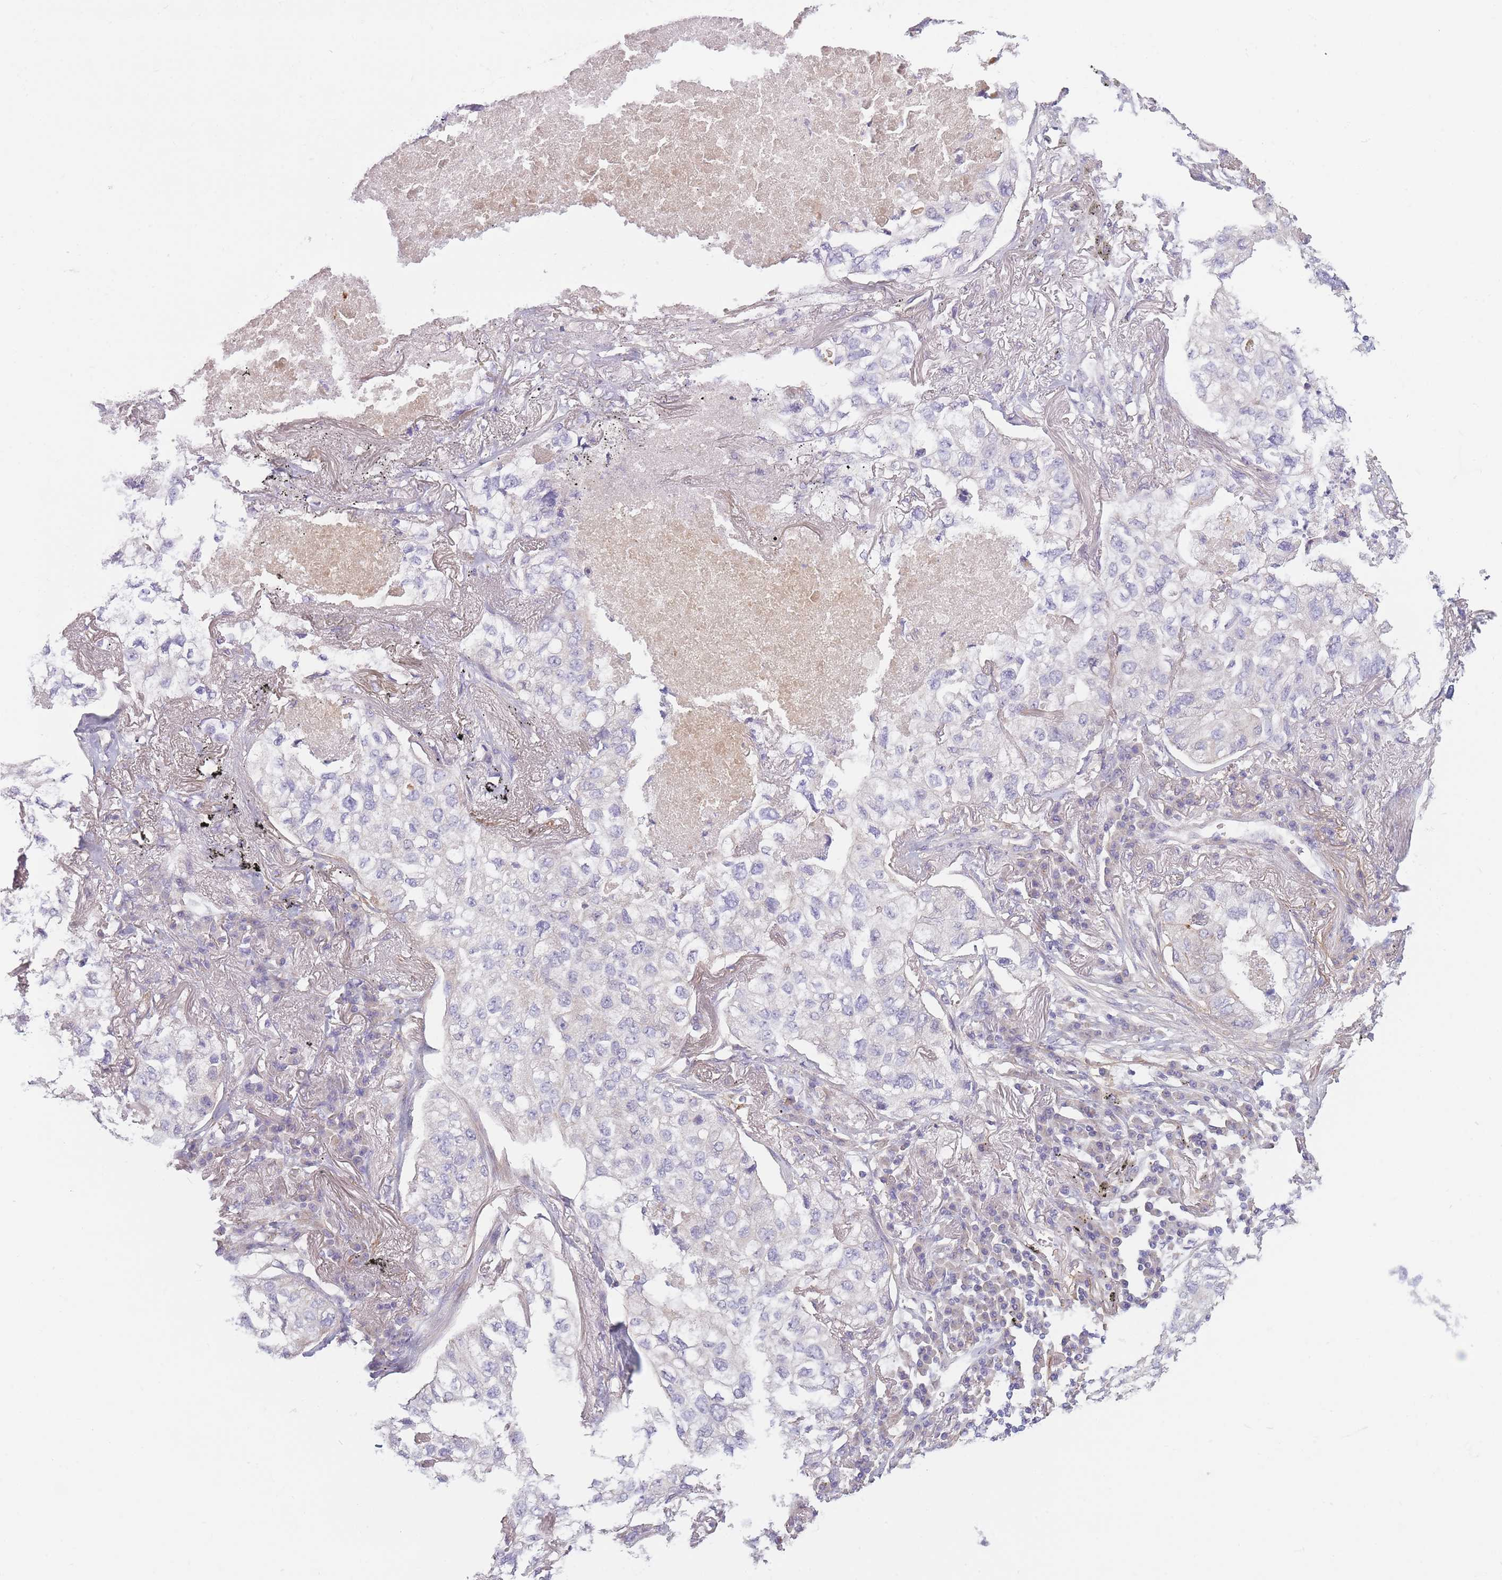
{"staining": {"intensity": "negative", "quantity": "none", "location": "none"}, "tissue": "lung cancer", "cell_type": "Tumor cells", "image_type": "cancer", "snomed": [{"axis": "morphology", "description": "Adenocarcinoma, NOS"}, {"axis": "topography", "description": "Lung"}], "caption": "DAB immunohistochemical staining of lung cancer shows no significant staining in tumor cells. Brightfield microscopy of immunohistochemistry (IHC) stained with DAB (3,3'-diaminobenzidine) (brown) and hematoxylin (blue), captured at high magnification.", "gene": "AP3M2", "patient": {"sex": "male", "age": 65}}